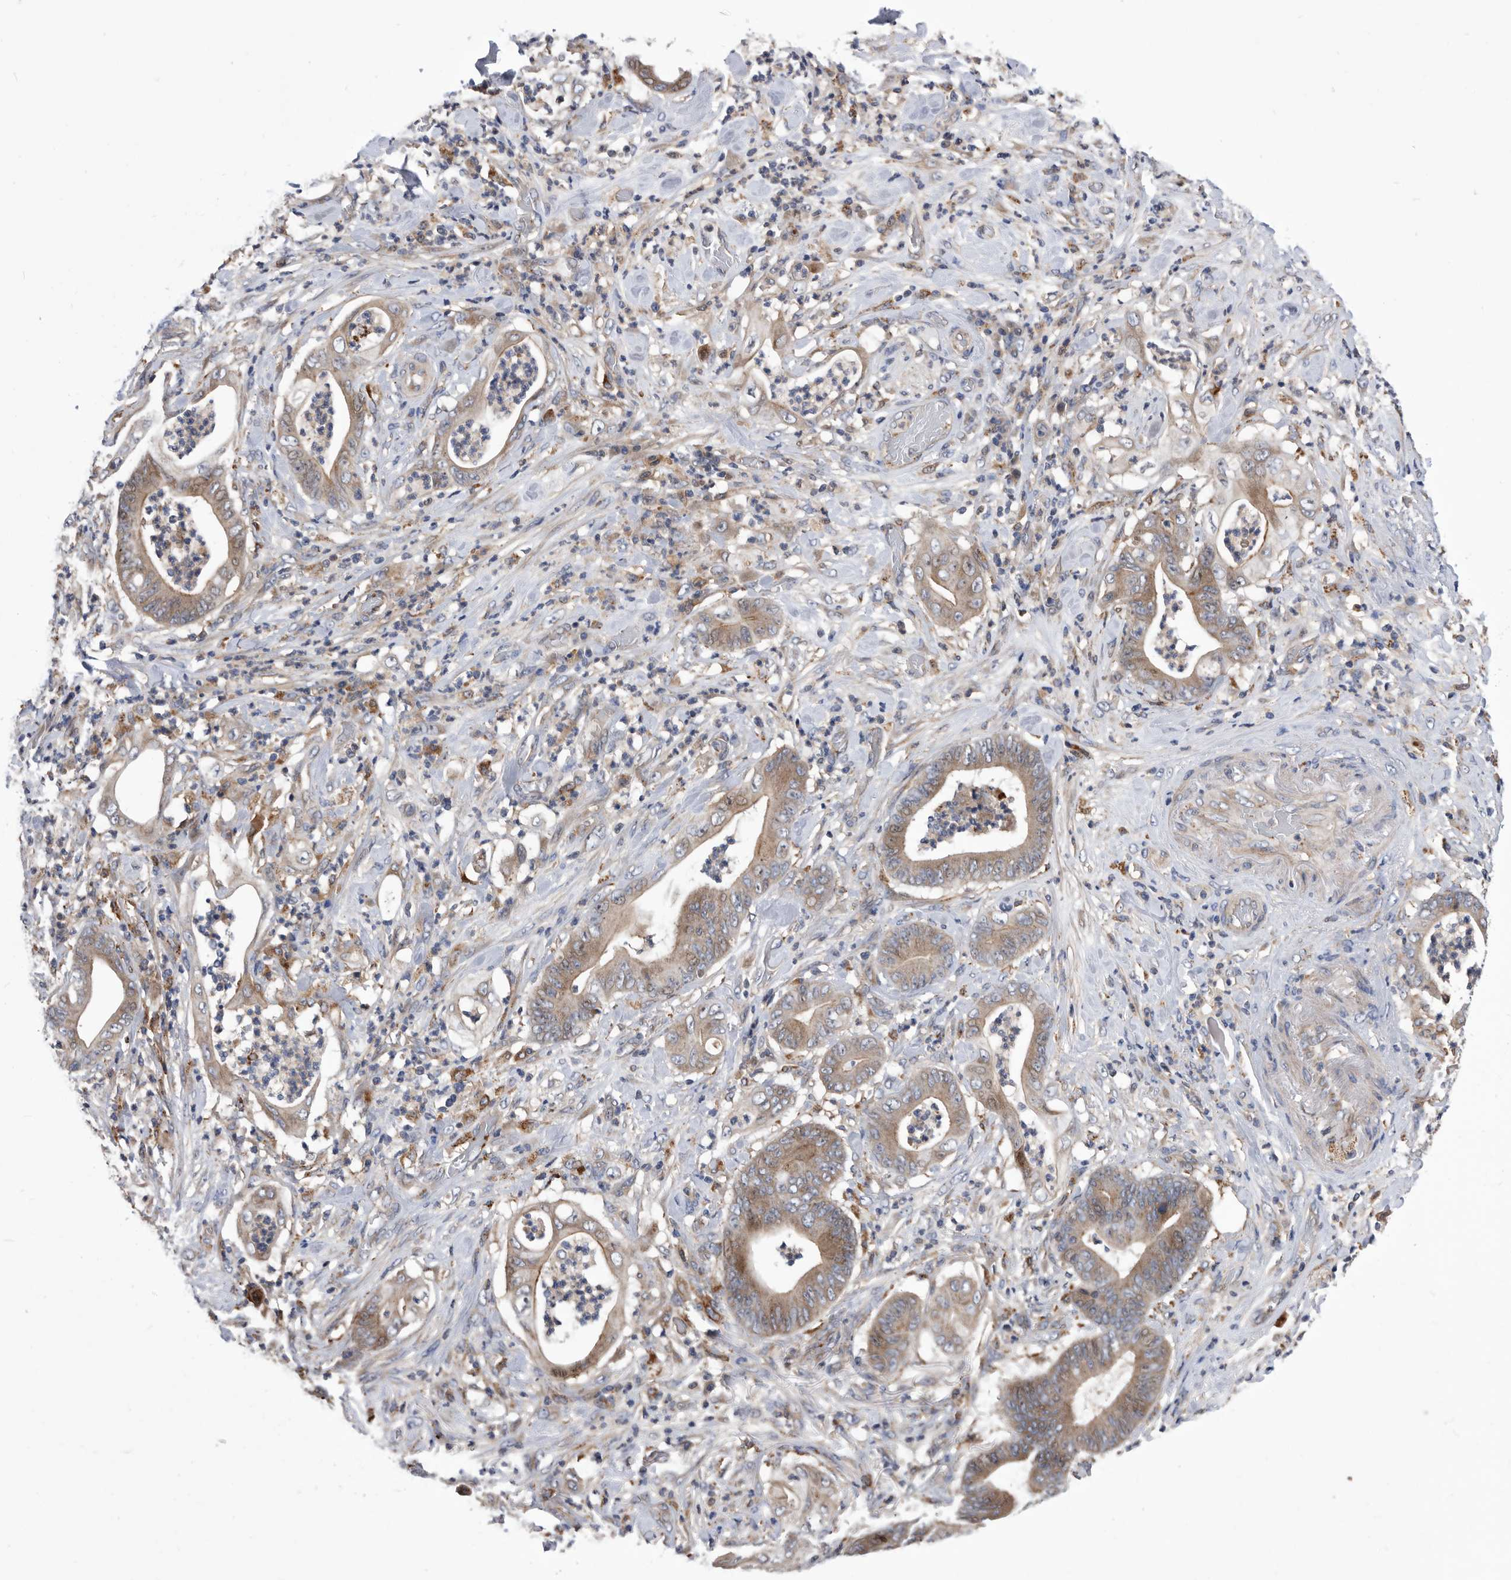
{"staining": {"intensity": "moderate", "quantity": ">75%", "location": "cytoplasmic/membranous"}, "tissue": "stomach cancer", "cell_type": "Tumor cells", "image_type": "cancer", "snomed": [{"axis": "morphology", "description": "Adenocarcinoma, NOS"}, {"axis": "topography", "description": "Stomach"}], "caption": "This is a micrograph of immunohistochemistry staining of adenocarcinoma (stomach), which shows moderate positivity in the cytoplasmic/membranous of tumor cells.", "gene": "BAIAP3", "patient": {"sex": "female", "age": 73}}